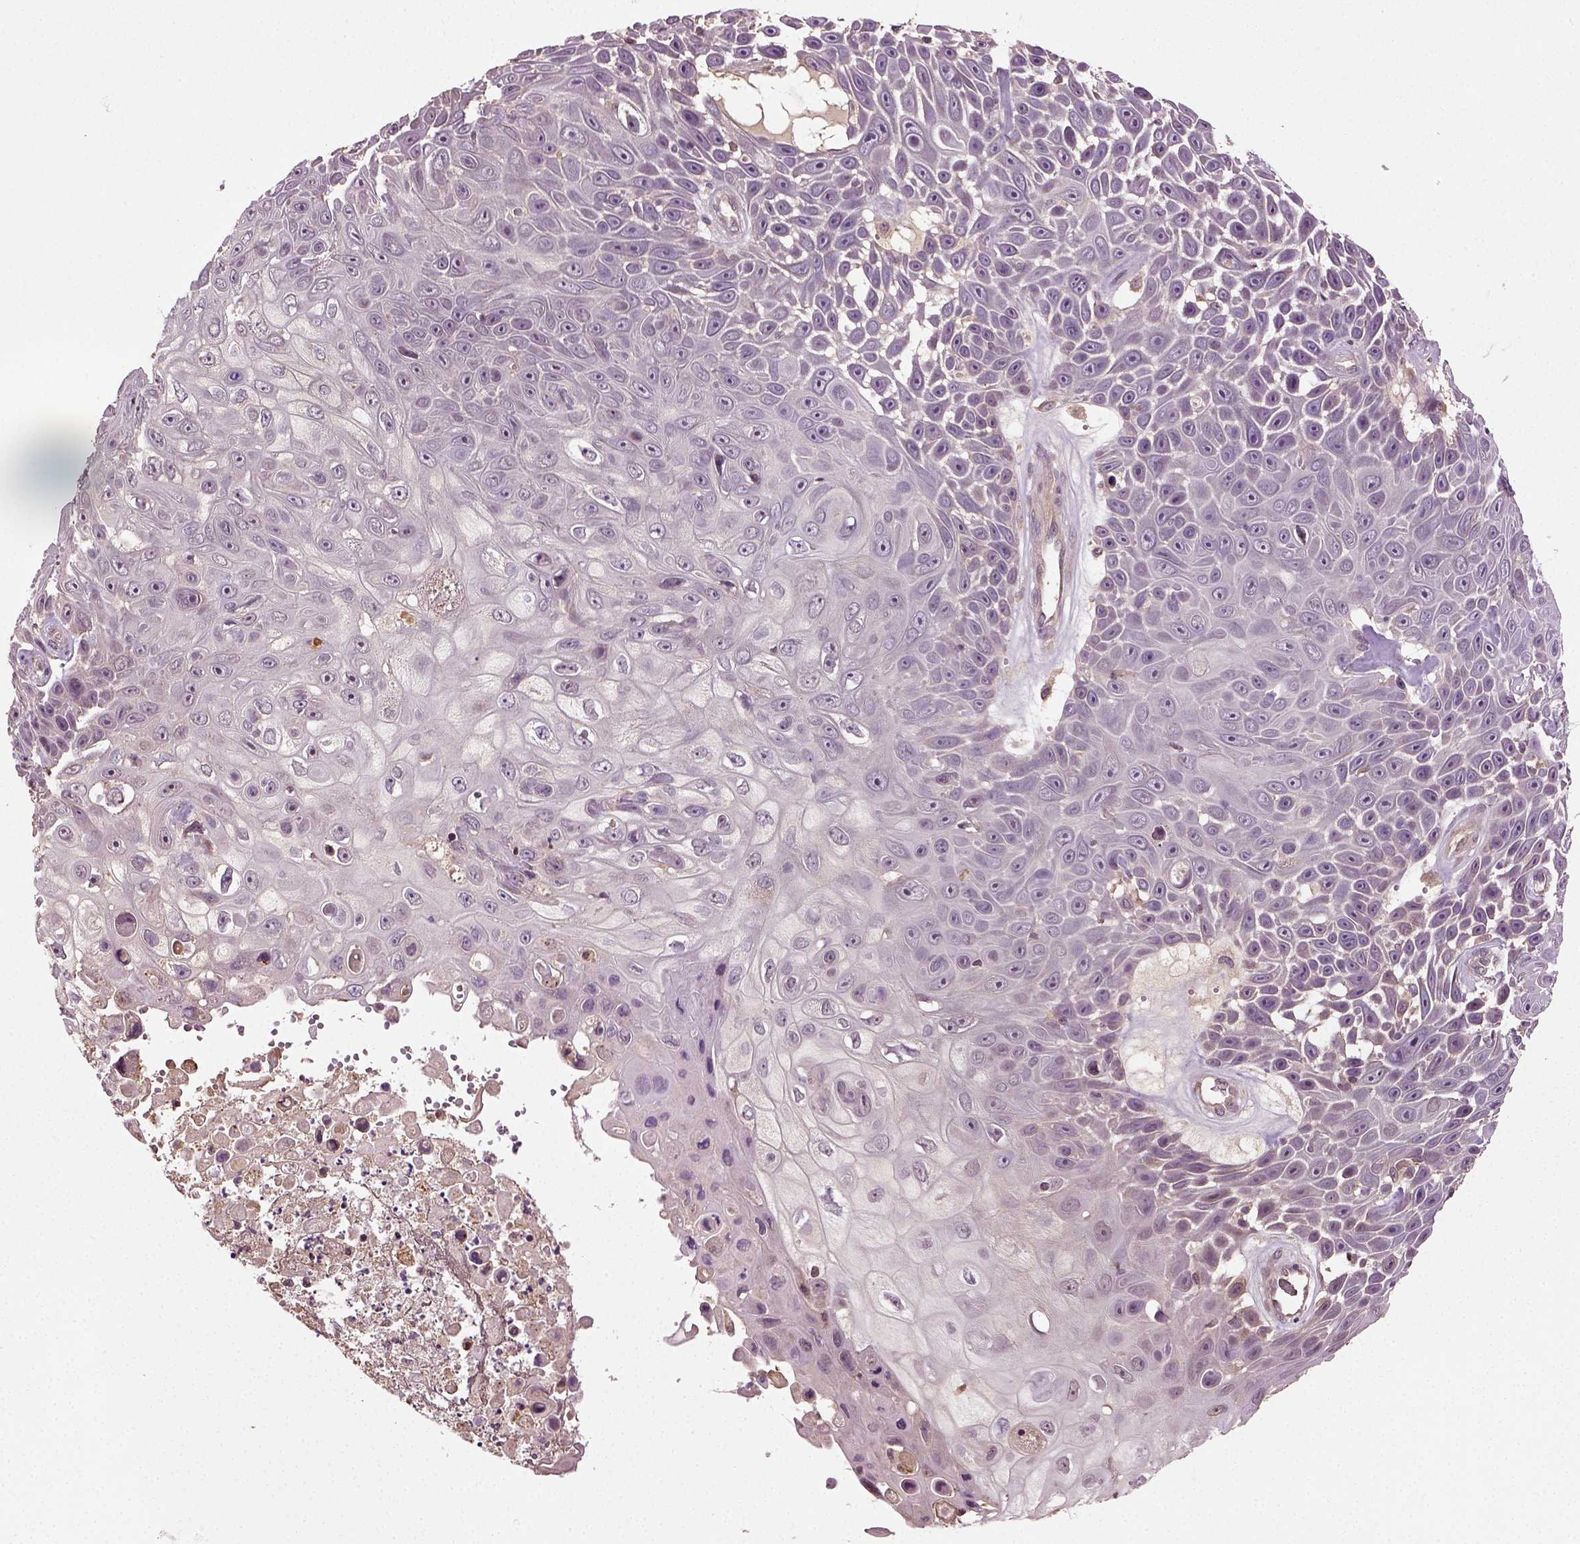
{"staining": {"intensity": "negative", "quantity": "none", "location": "none"}, "tissue": "skin cancer", "cell_type": "Tumor cells", "image_type": "cancer", "snomed": [{"axis": "morphology", "description": "Squamous cell carcinoma, NOS"}, {"axis": "topography", "description": "Skin"}], "caption": "This micrograph is of skin squamous cell carcinoma stained with immunohistochemistry (IHC) to label a protein in brown with the nuclei are counter-stained blue. There is no staining in tumor cells.", "gene": "ERV3-1", "patient": {"sex": "male", "age": 82}}